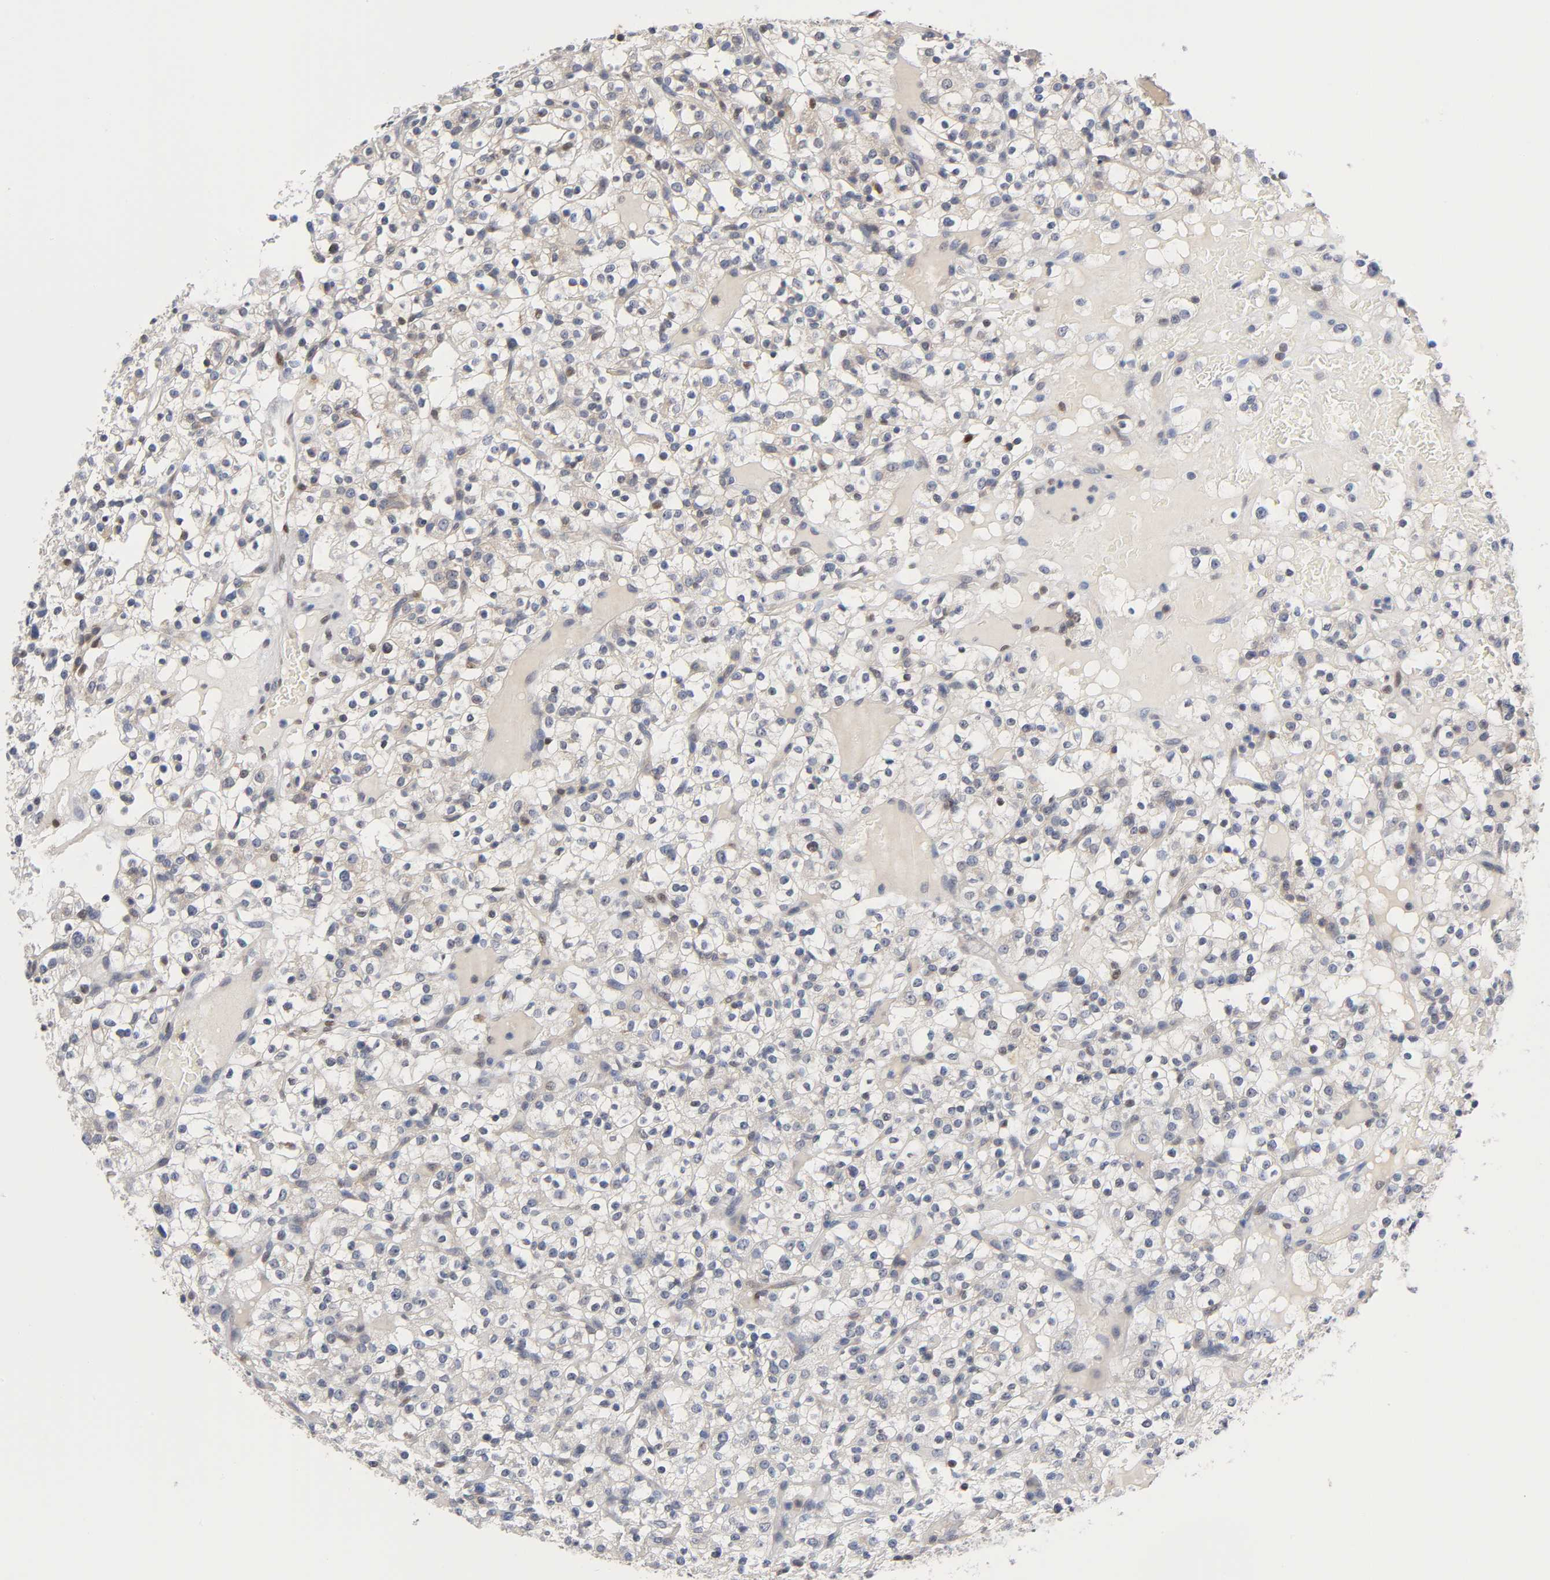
{"staining": {"intensity": "negative", "quantity": "none", "location": "none"}, "tissue": "renal cancer", "cell_type": "Tumor cells", "image_type": "cancer", "snomed": [{"axis": "morphology", "description": "Normal tissue, NOS"}, {"axis": "morphology", "description": "Adenocarcinoma, NOS"}, {"axis": "topography", "description": "Kidney"}], "caption": "Human renal cancer (adenocarcinoma) stained for a protein using IHC demonstrates no staining in tumor cells.", "gene": "NFATC1", "patient": {"sex": "female", "age": 72}}